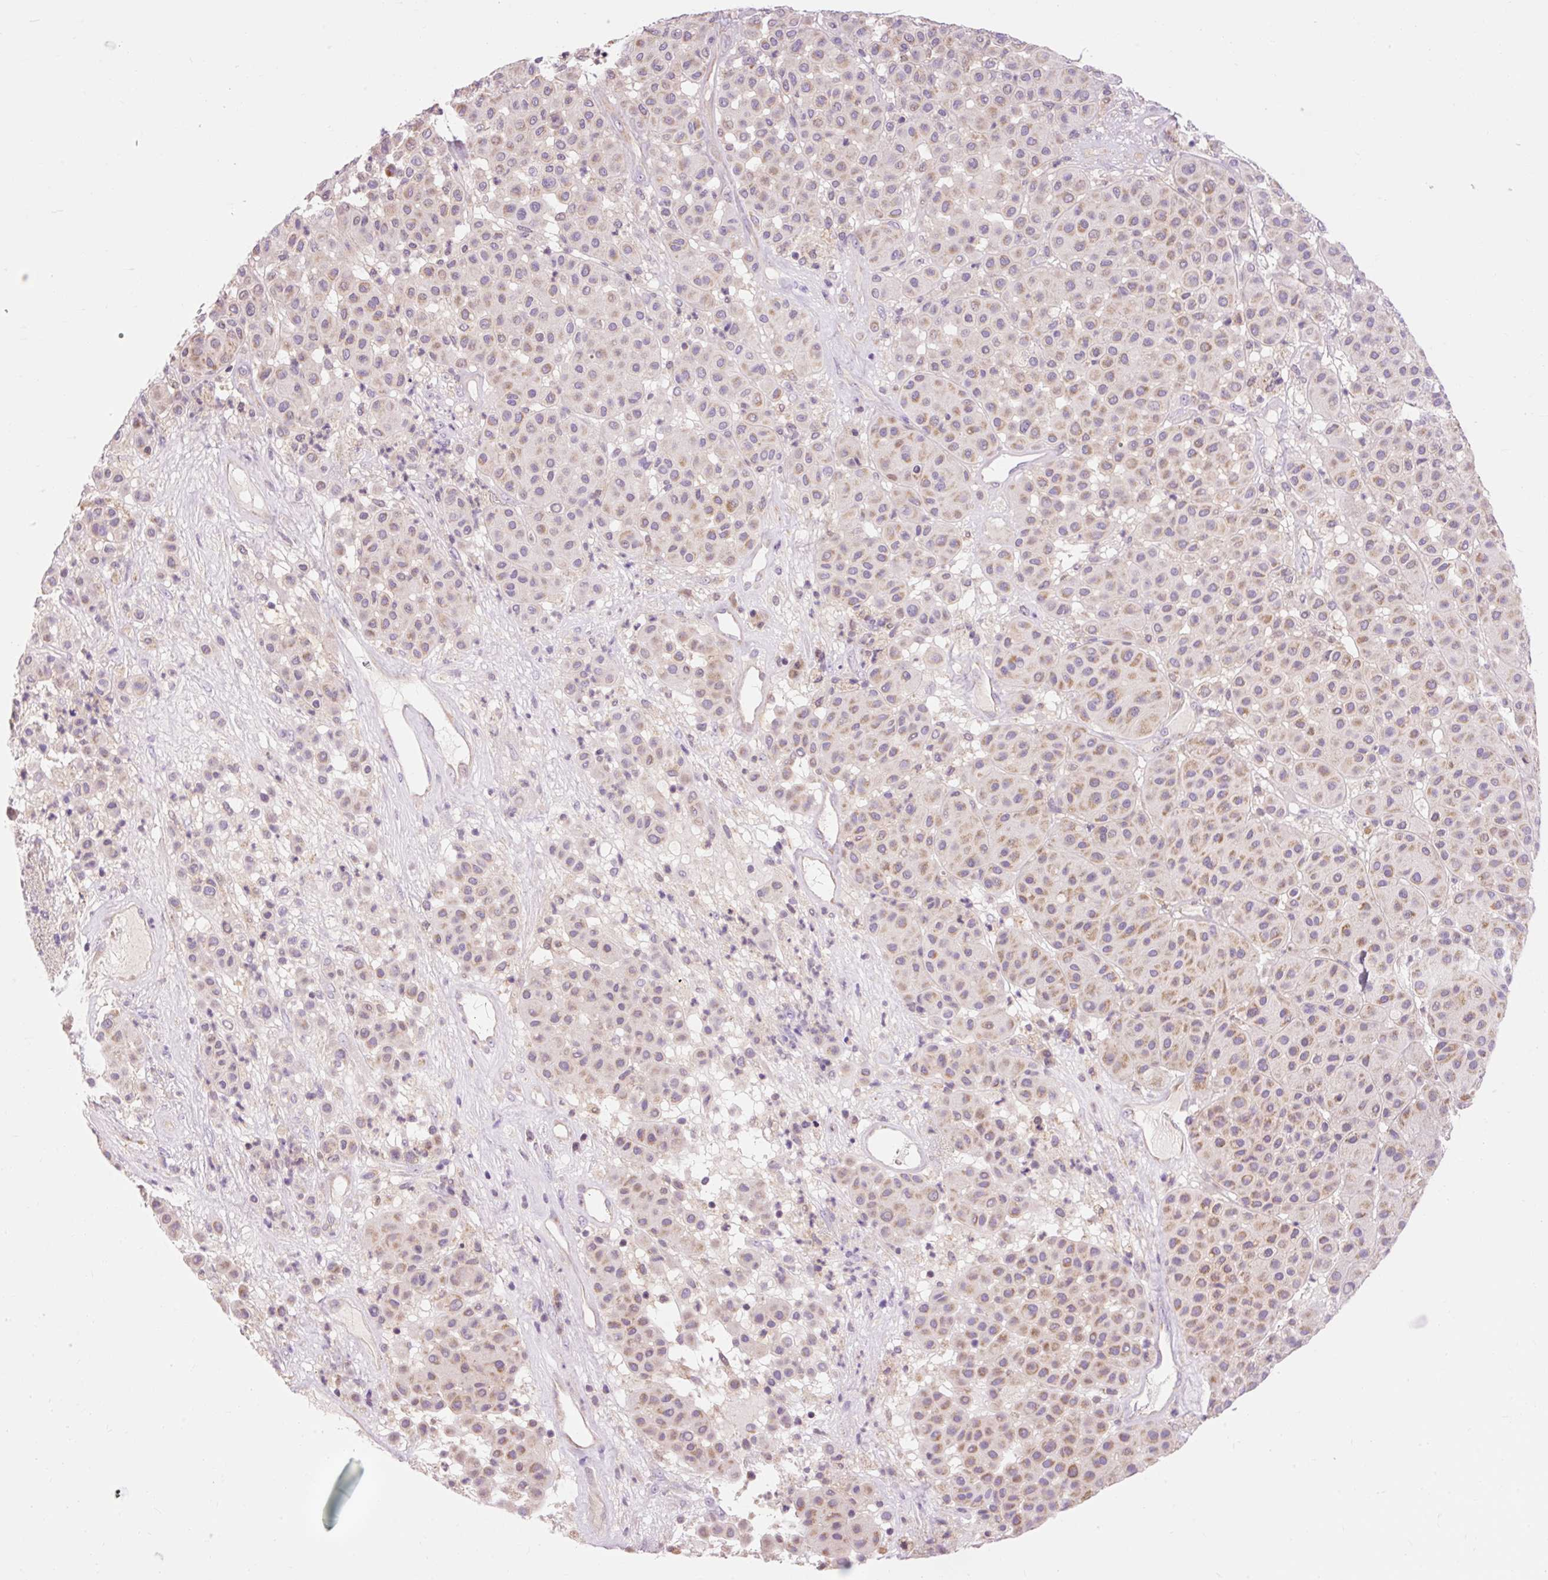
{"staining": {"intensity": "weak", "quantity": "25%-75%", "location": "cytoplasmic/membranous"}, "tissue": "melanoma", "cell_type": "Tumor cells", "image_type": "cancer", "snomed": [{"axis": "morphology", "description": "Malignant melanoma, Metastatic site"}, {"axis": "topography", "description": "Smooth muscle"}], "caption": "Melanoma was stained to show a protein in brown. There is low levels of weak cytoplasmic/membranous positivity in approximately 25%-75% of tumor cells.", "gene": "IMMT", "patient": {"sex": "male", "age": 41}}